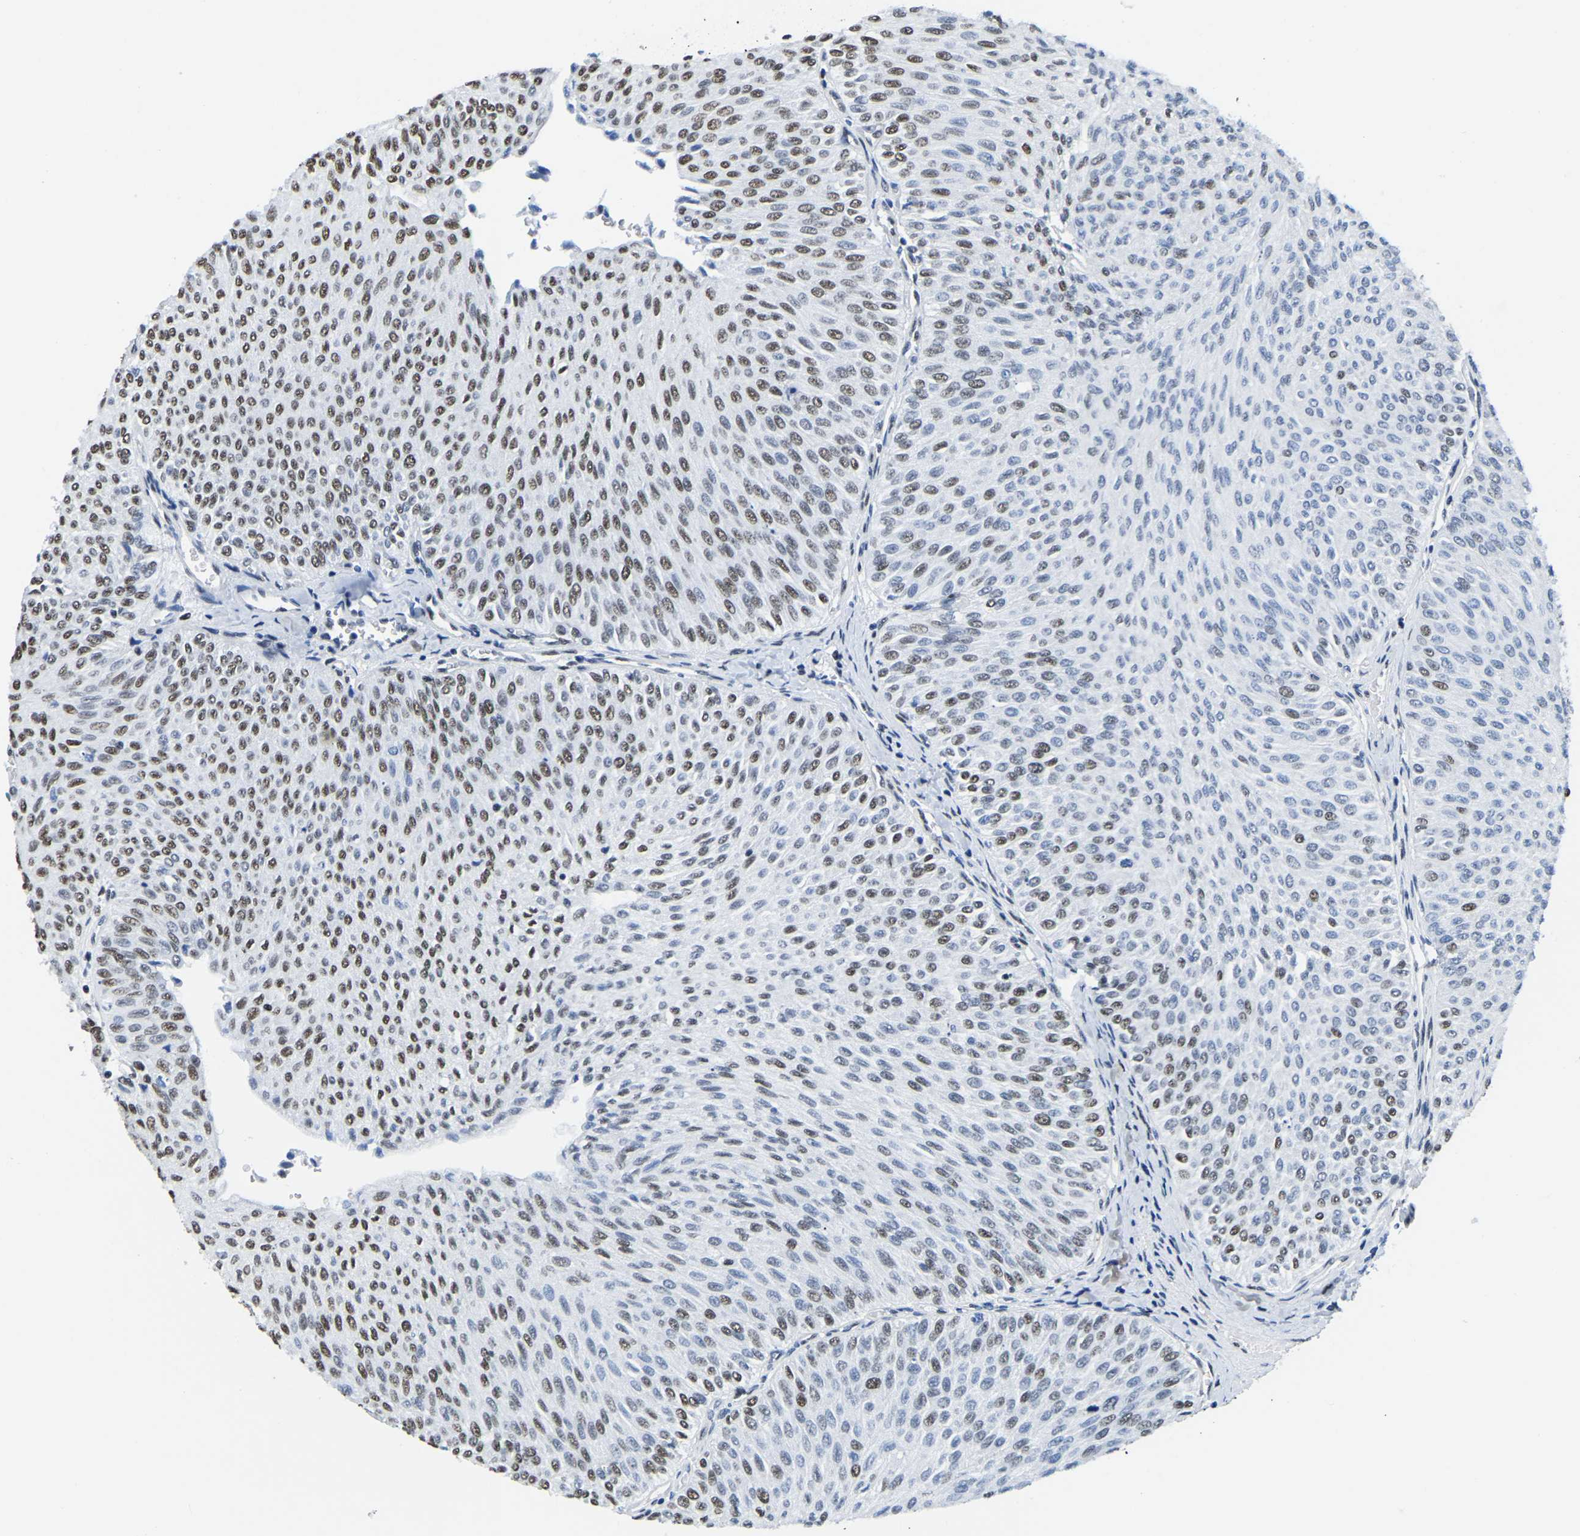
{"staining": {"intensity": "moderate", "quantity": "25%-75%", "location": "nuclear"}, "tissue": "urothelial cancer", "cell_type": "Tumor cells", "image_type": "cancer", "snomed": [{"axis": "morphology", "description": "Urothelial carcinoma, Low grade"}, {"axis": "topography", "description": "Urinary bladder"}], "caption": "Immunohistochemical staining of urothelial cancer shows moderate nuclear protein staining in approximately 25%-75% of tumor cells.", "gene": "UBA1", "patient": {"sex": "male", "age": 78}}